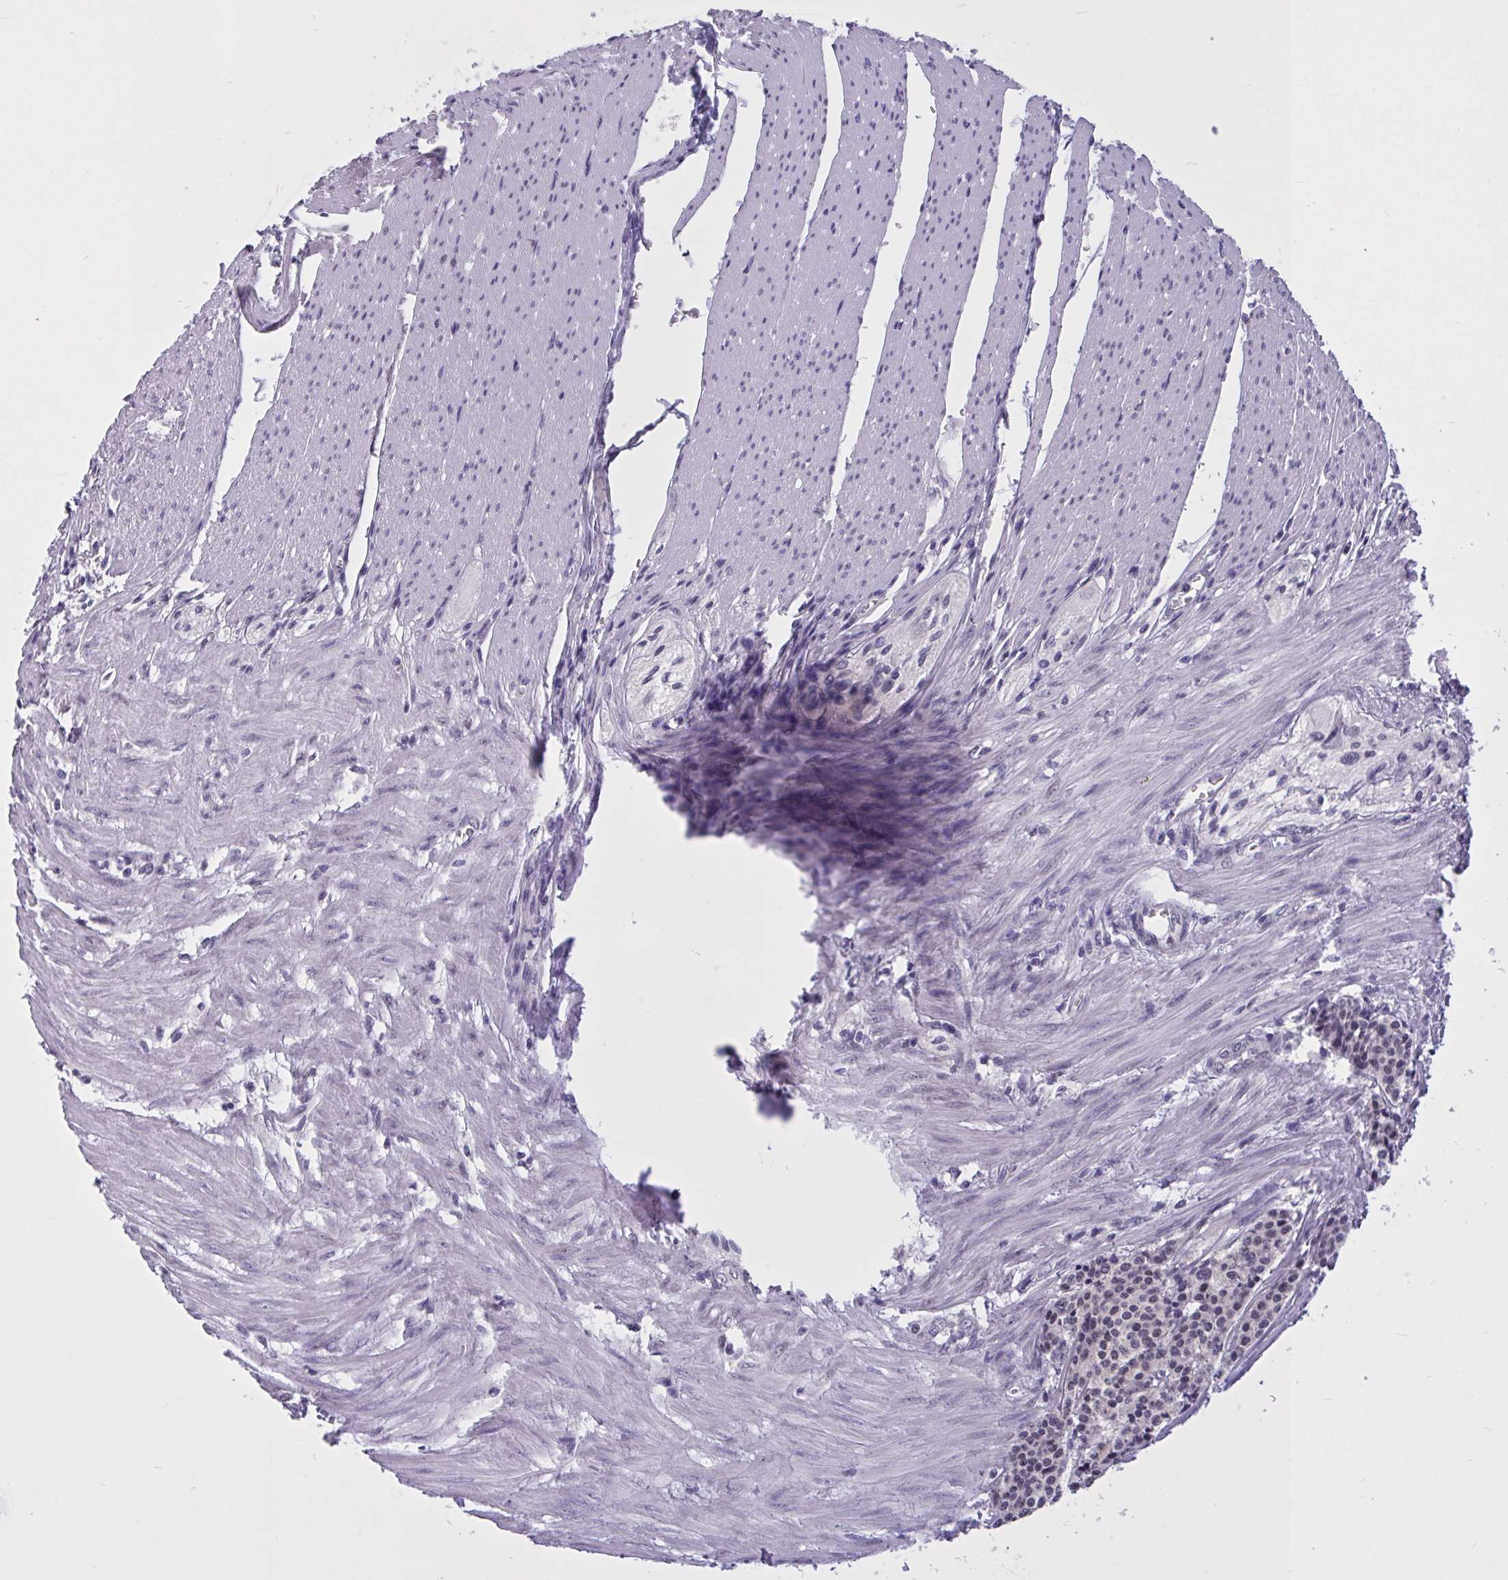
{"staining": {"intensity": "moderate", "quantity": "25%-75%", "location": "nuclear"}, "tissue": "carcinoid", "cell_type": "Tumor cells", "image_type": "cancer", "snomed": [{"axis": "morphology", "description": "Carcinoid, malignant, NOS"}, {"axis": "topography", "description": "Small intestine"}], "caption": "IHC micrograph of neoplastic tissue: carcinoid stained using immunohistochemistry (IHC) demonstrates medium levels of moderate protein expression localized specifically in the nuclear of tumor cells, appearing as a nuclear brown color.", "gene": "RBL1", "patient": {"sex": "male", "age": 73}}